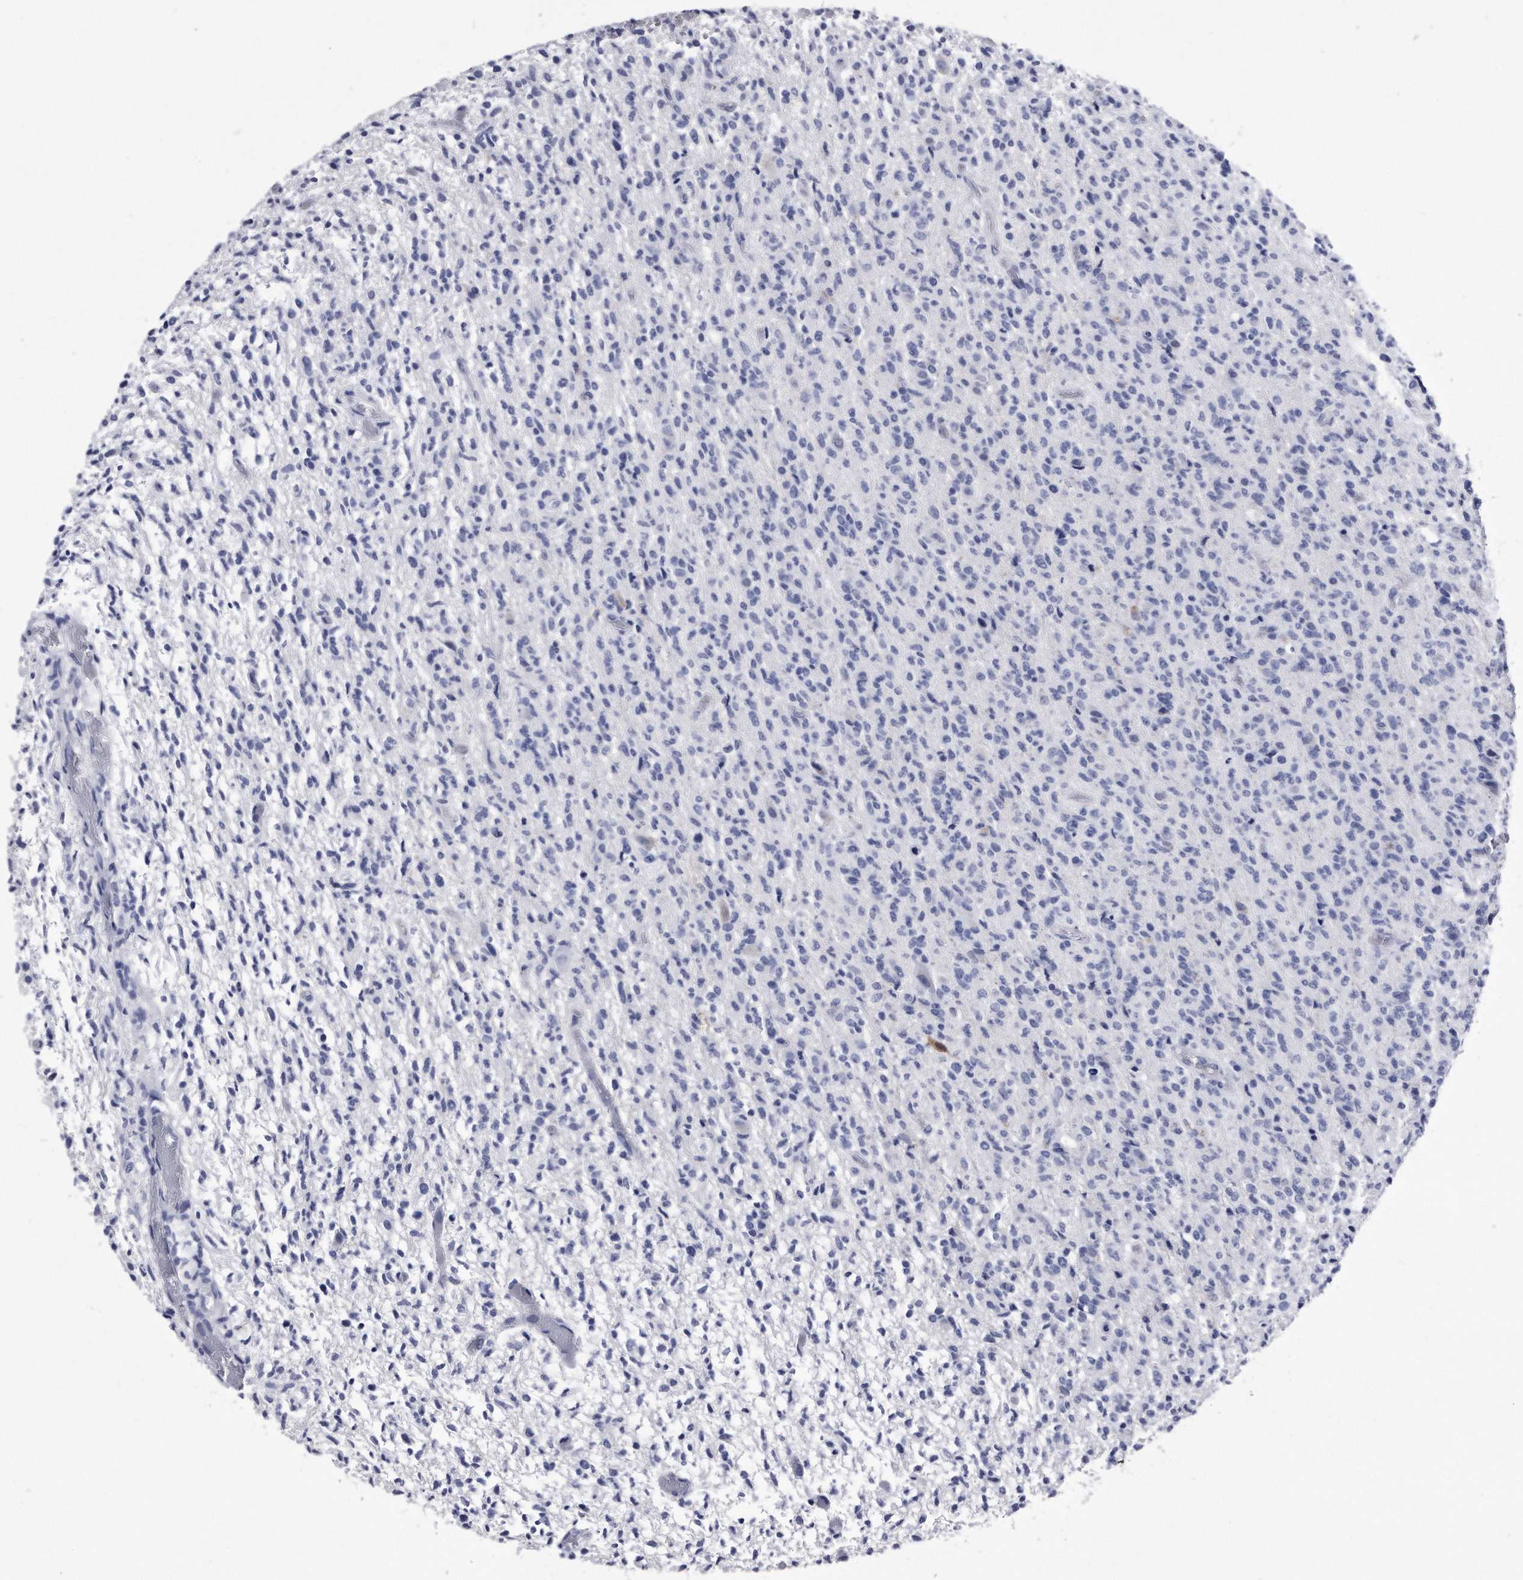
{"staining": {"intensity": "negative", "quantity": "none", "location": "none"}, "tissue": "glioma", "cell_type": "Tumor cells", "image_type": "cancer", "snomed": [{"axis": "morphology", "description": "Glioma, malignant, High grade"}, {"axis": "topography", "description": "Brain"}], "caption": "High magnification brightfield microscopy of glioma stained with DAB (3,3'-diaminobenzidine) (brown) and counterstained with hematoxylin (blue): tumor cells show no significant staining.", "gene": "KCTD8", "patient": {"sex": "female", "age": 57}}